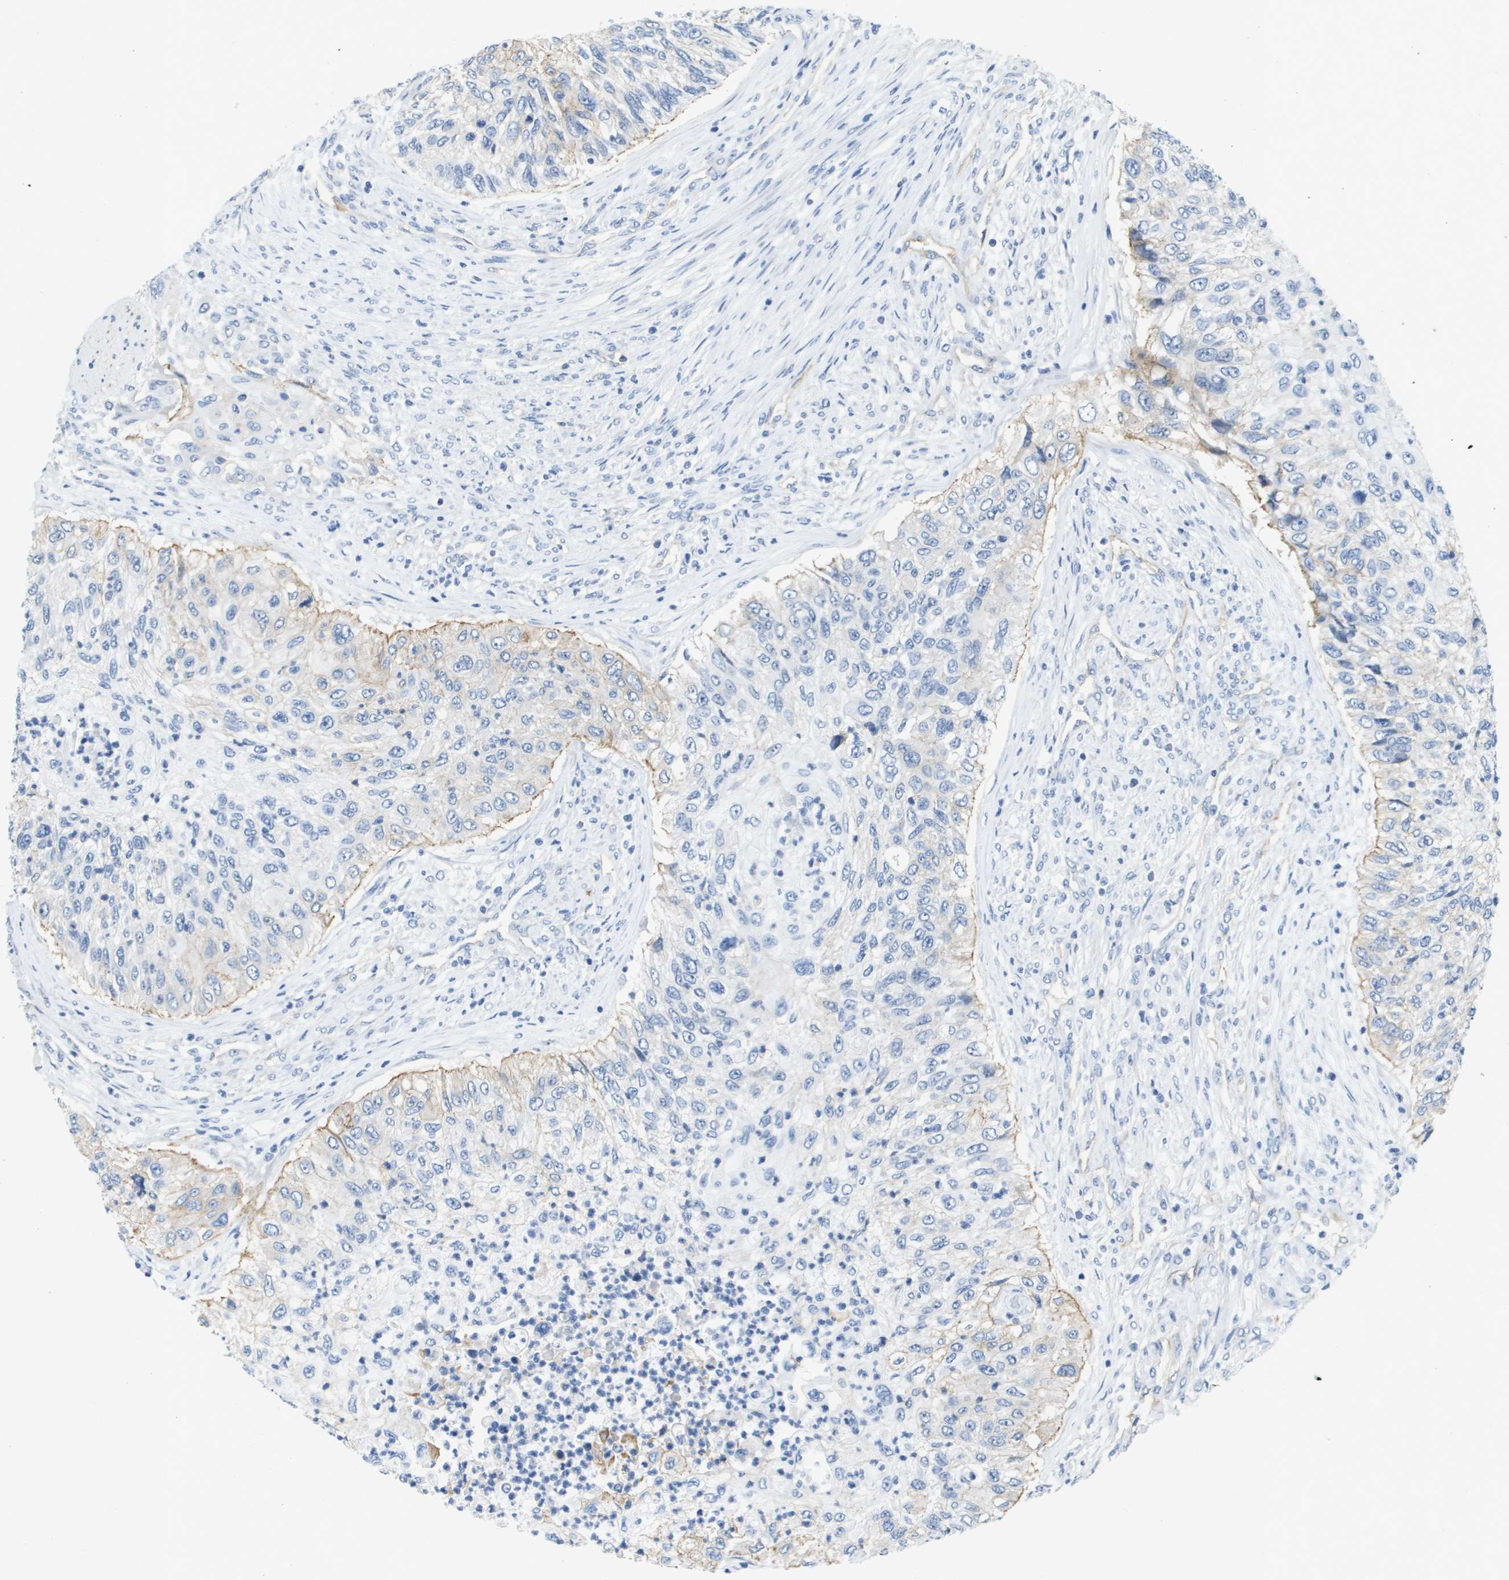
{"staining": {"intensity": "weak", "quantity": "25%-75%", "location": "cytoplasmic/membranous"}, "tissue": "urothelial cancer", "cell_type": "Tumor cells", "image_type": "cancer", "snomed": [{"axis": "morphology", "description": "Urothelial carcinoma, High grade"}, {"axis": "topography", "description": "Urinary bladder"}], "caption": "About 25%-75% of tumor cells in urothelial cancer demonstrate weak cytoplasmic/membranous protein expression as visualized by brown immunohistochemical staining.", "gene": "ITGA6", "patient": {"sex": "female", "age": 60}}